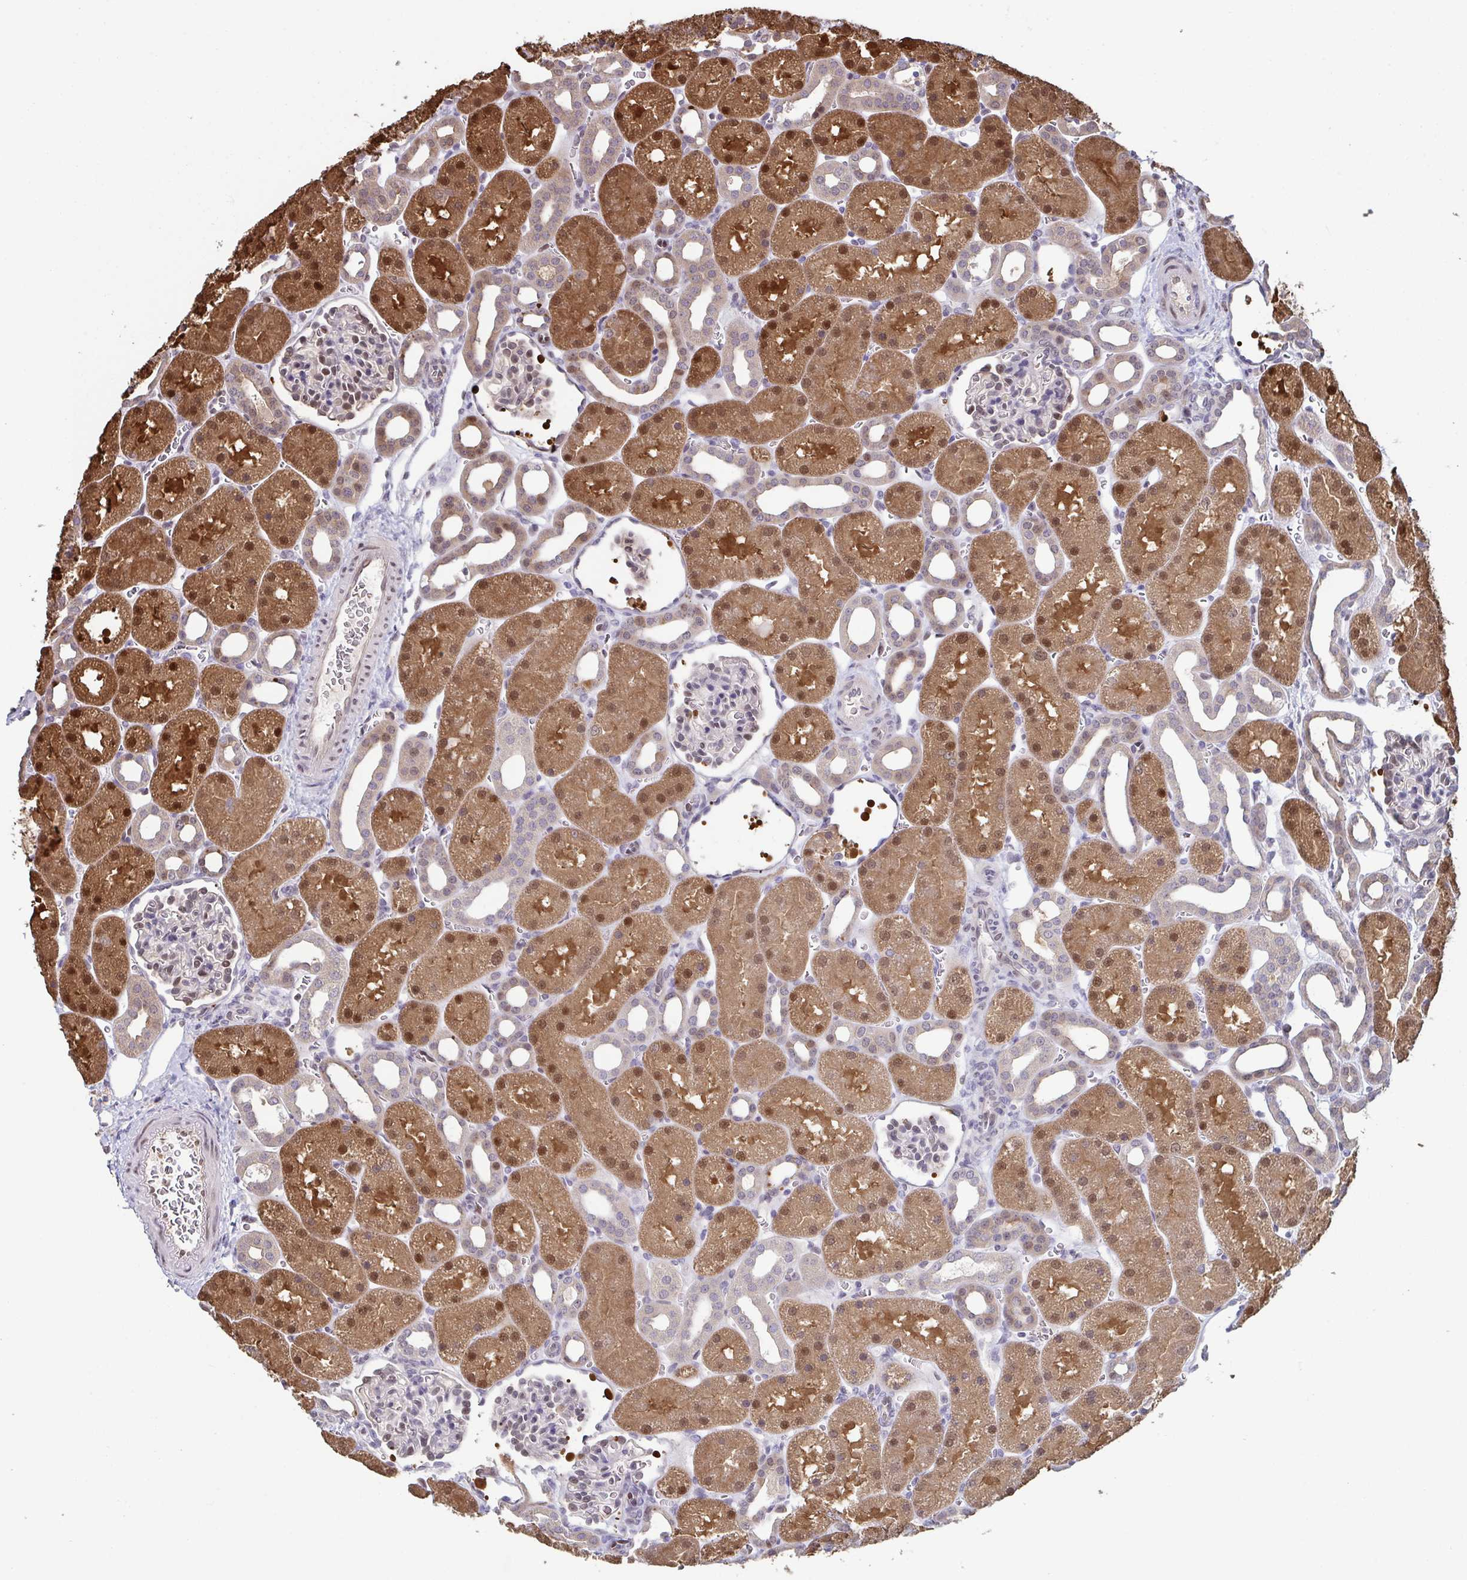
{"staining": {"intensity": "weak", "quantity": "<25%", "location": "nuclear"}, "tissue": "kidney", "cell_type": "Cells in glomeruli", "image_type": "normal", "snomed": [{"axis": "morphology", "description": "Normal tissue, NOS"}, {"axis": "topography", "description": "Kidney"}], "caption": "Protein analysis of benign kidney demonstrates no significant positivity in cells in glomeruli. The staining is performed using DAB (3,3'-diaminobenzidine) brown chromogen with nuclei counter-stained in using hematoxylin.", "gene": "ACD", "patient": {"sex": "male", "age": 2}}